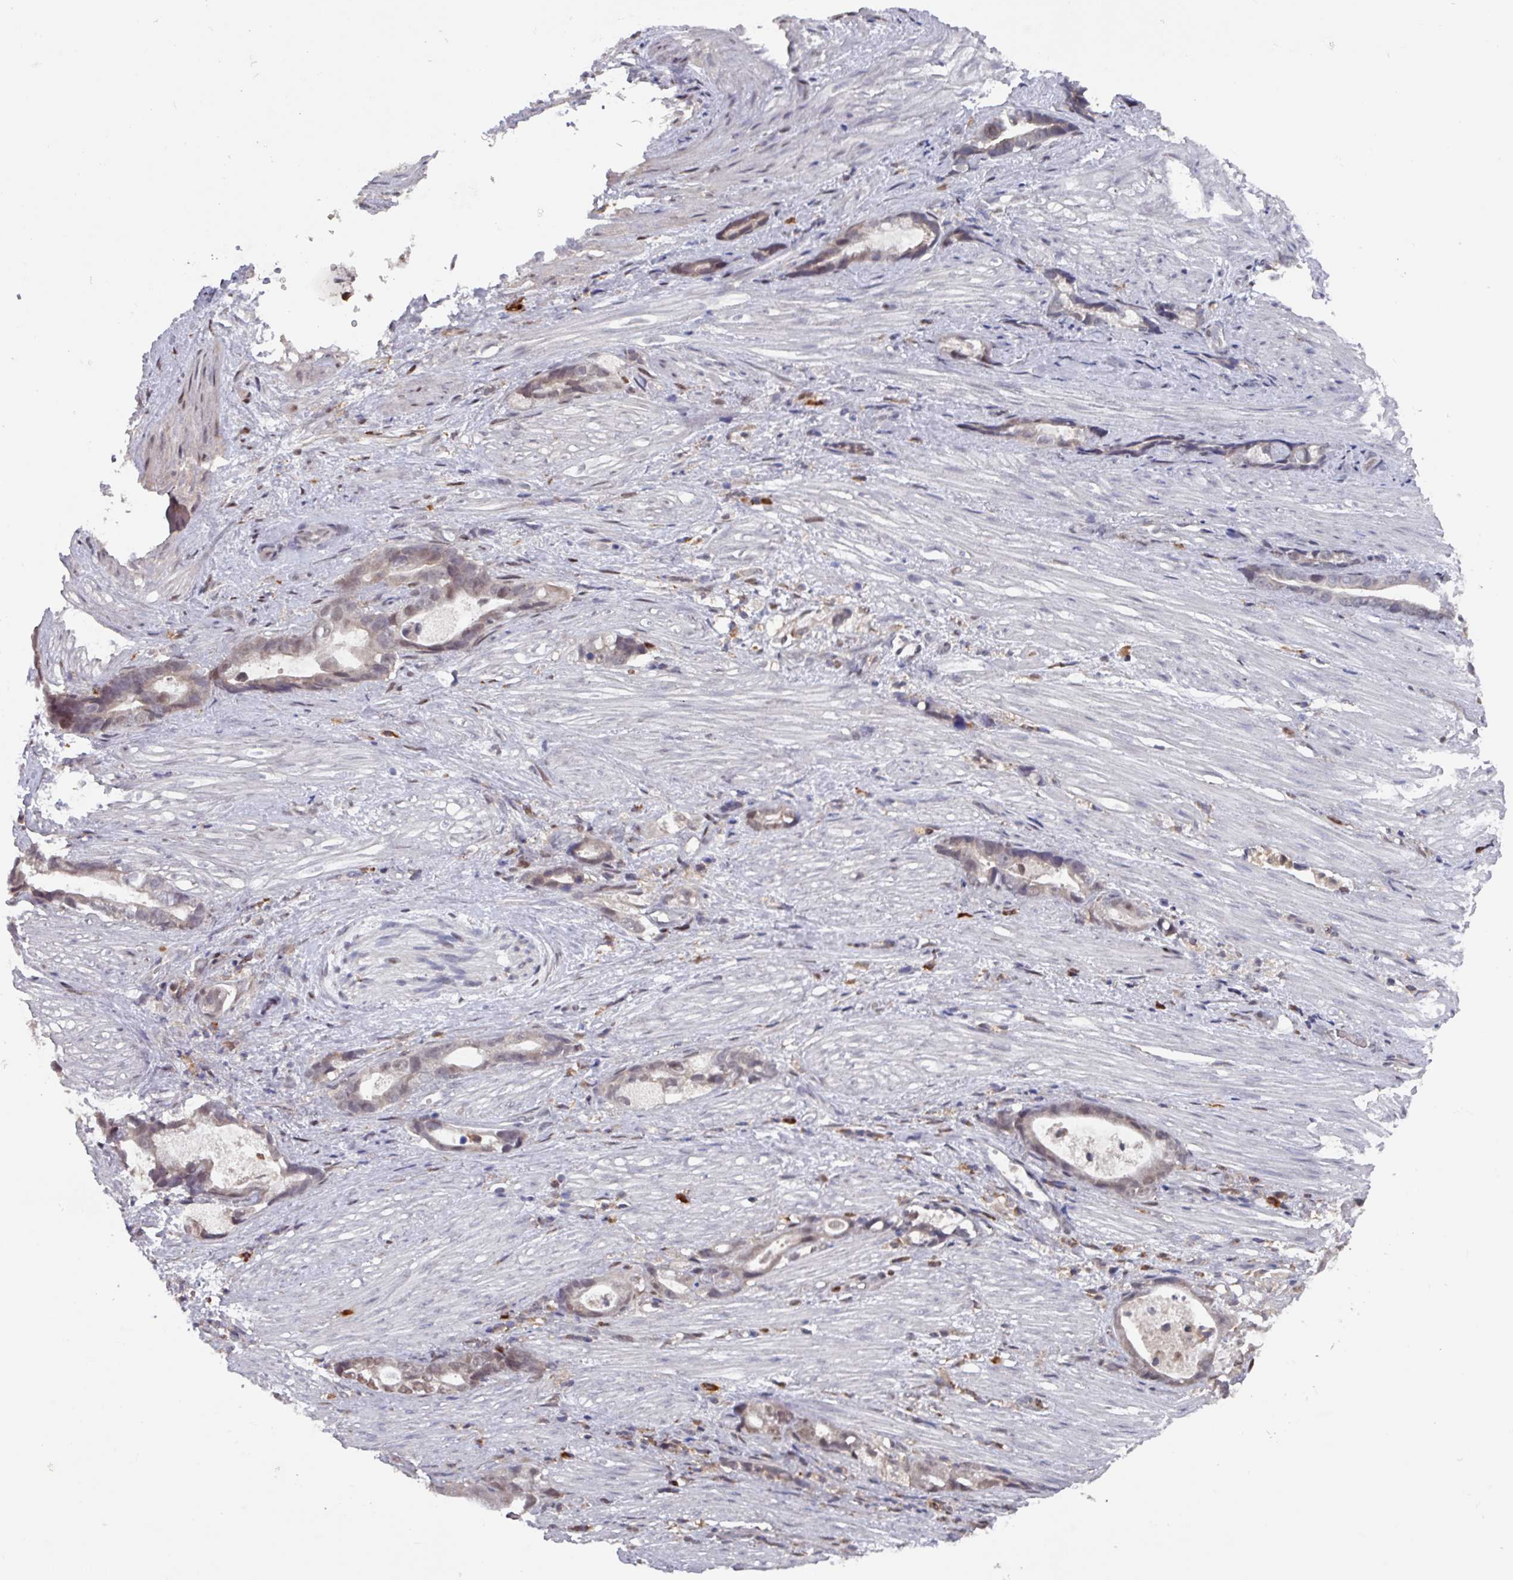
{"staining": {"intensity": "weak", "quantity": "25%-75%", "location": "cytoplasmic/membranous,nuclear"}, "tissue": "stomach cancer", "cell_type": "Tumor cells", "image_type": "cancer", "snomed": [{"axis": "morphology", "description": "Adenocarcinoma, NOS"}, {"axis": "topography", "description": "Stomach"}], "caption": "Protein analysis of stomach cancer tissue shows weak cytoplasmic/membranous and nuclear positivity in about 25%-75% of tumor cells.", "gene": "PRRX1", "patient": {"sex": "male", "age": 55}}